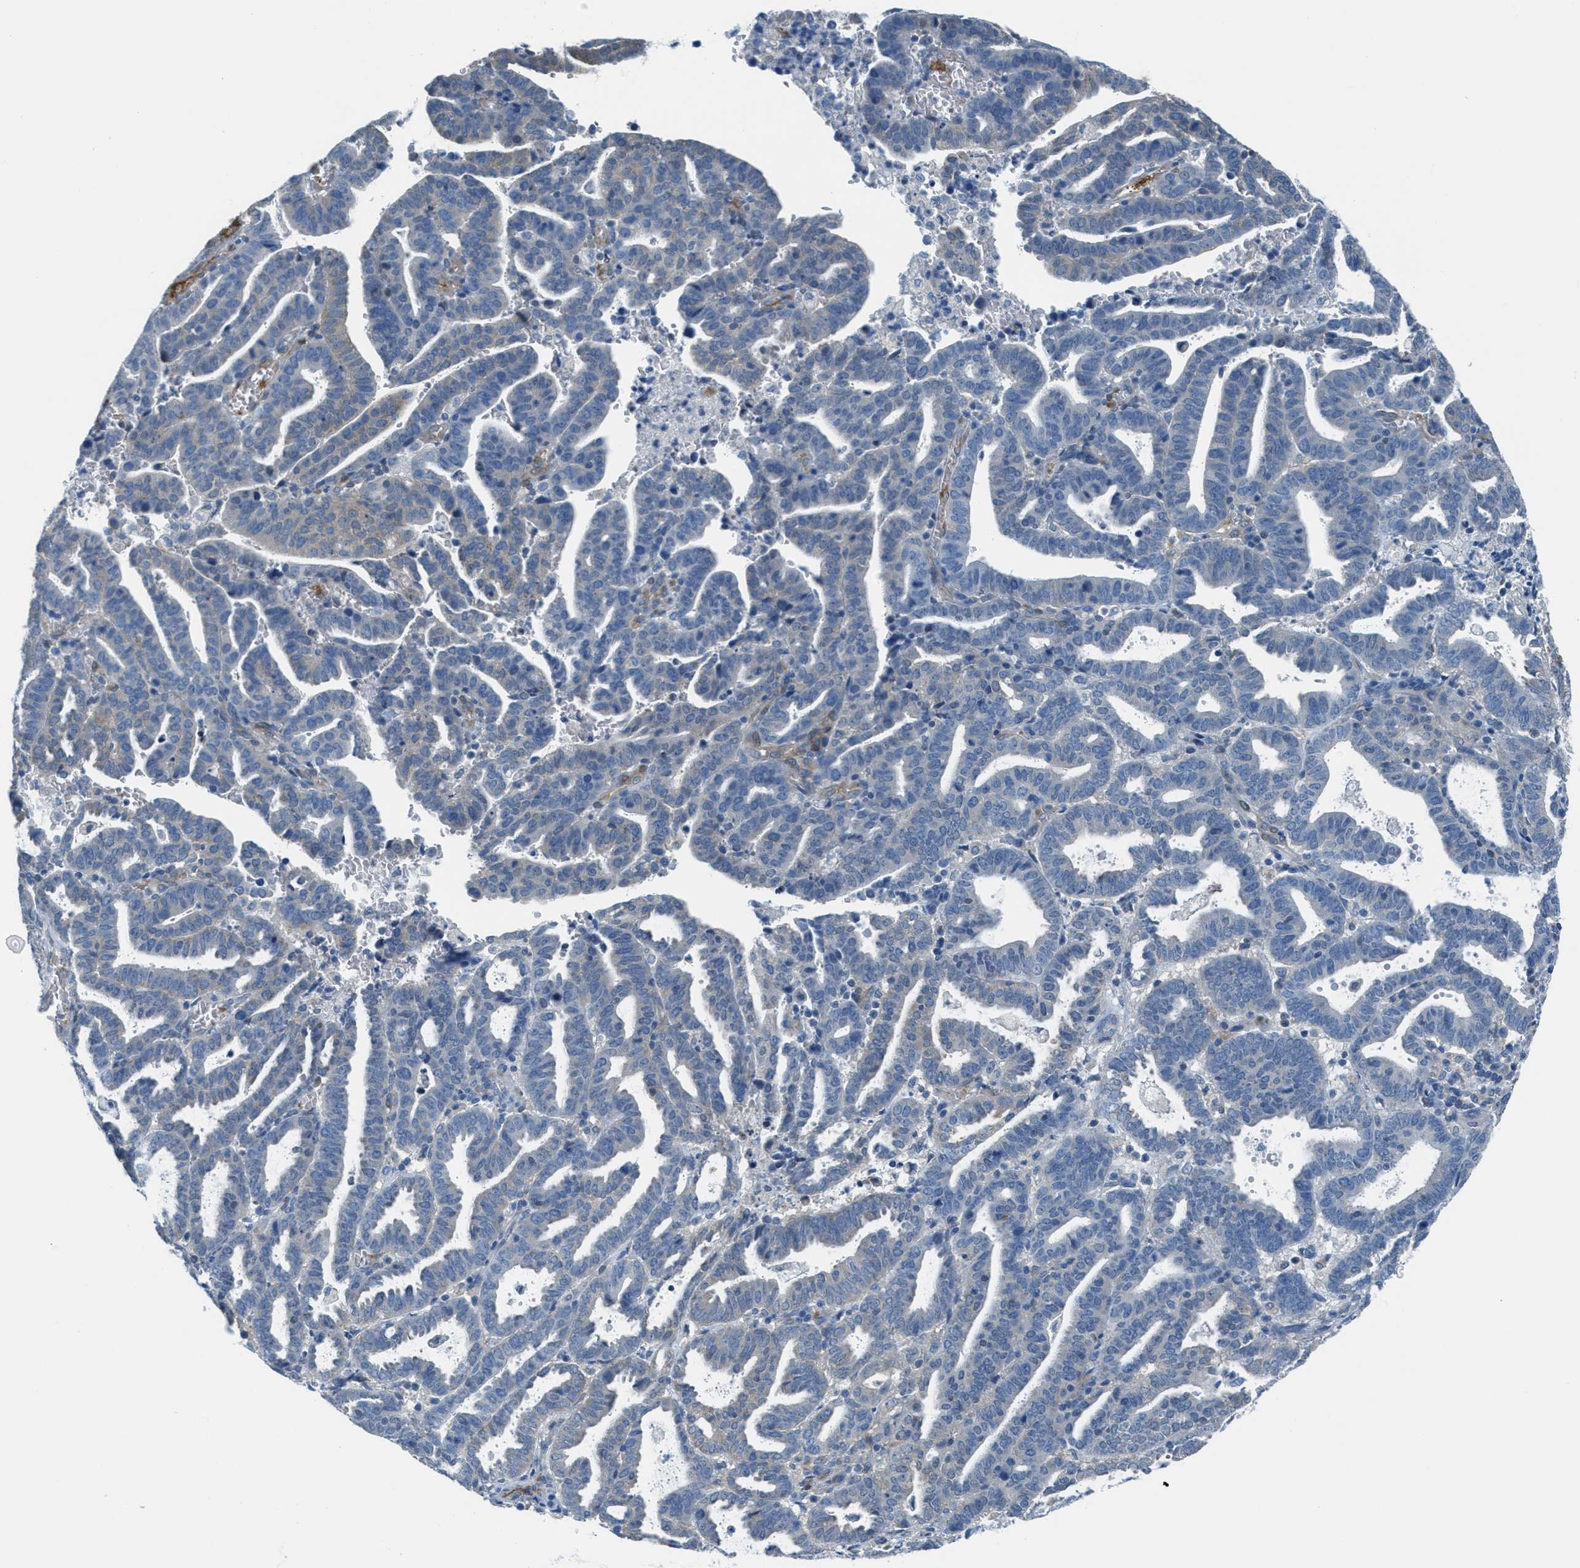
{"staining": {"intensity": "weak", "quantity": "<25%", "location": "cytoplasmic/membranous"}, "tissue": "endometrial cancer", "cell_type": "Tumor cells", "image_type": "cancer", "snomed": [{"axis": "morphology", "description": "Adenocarcinoma, NOS"}, {"axis": "topography", "description": "Uterus"}], "caption": "This micrograph is of endometrial cancer stained with immunohistochemistry (IHC) to label a protein in brown with the nuclei are counter-stained blue. There is no expression in tumor cells. Nuclei are stained in blue.", "gene": "MAPRE2", "patient": {"sex": "female", "age": 83}}